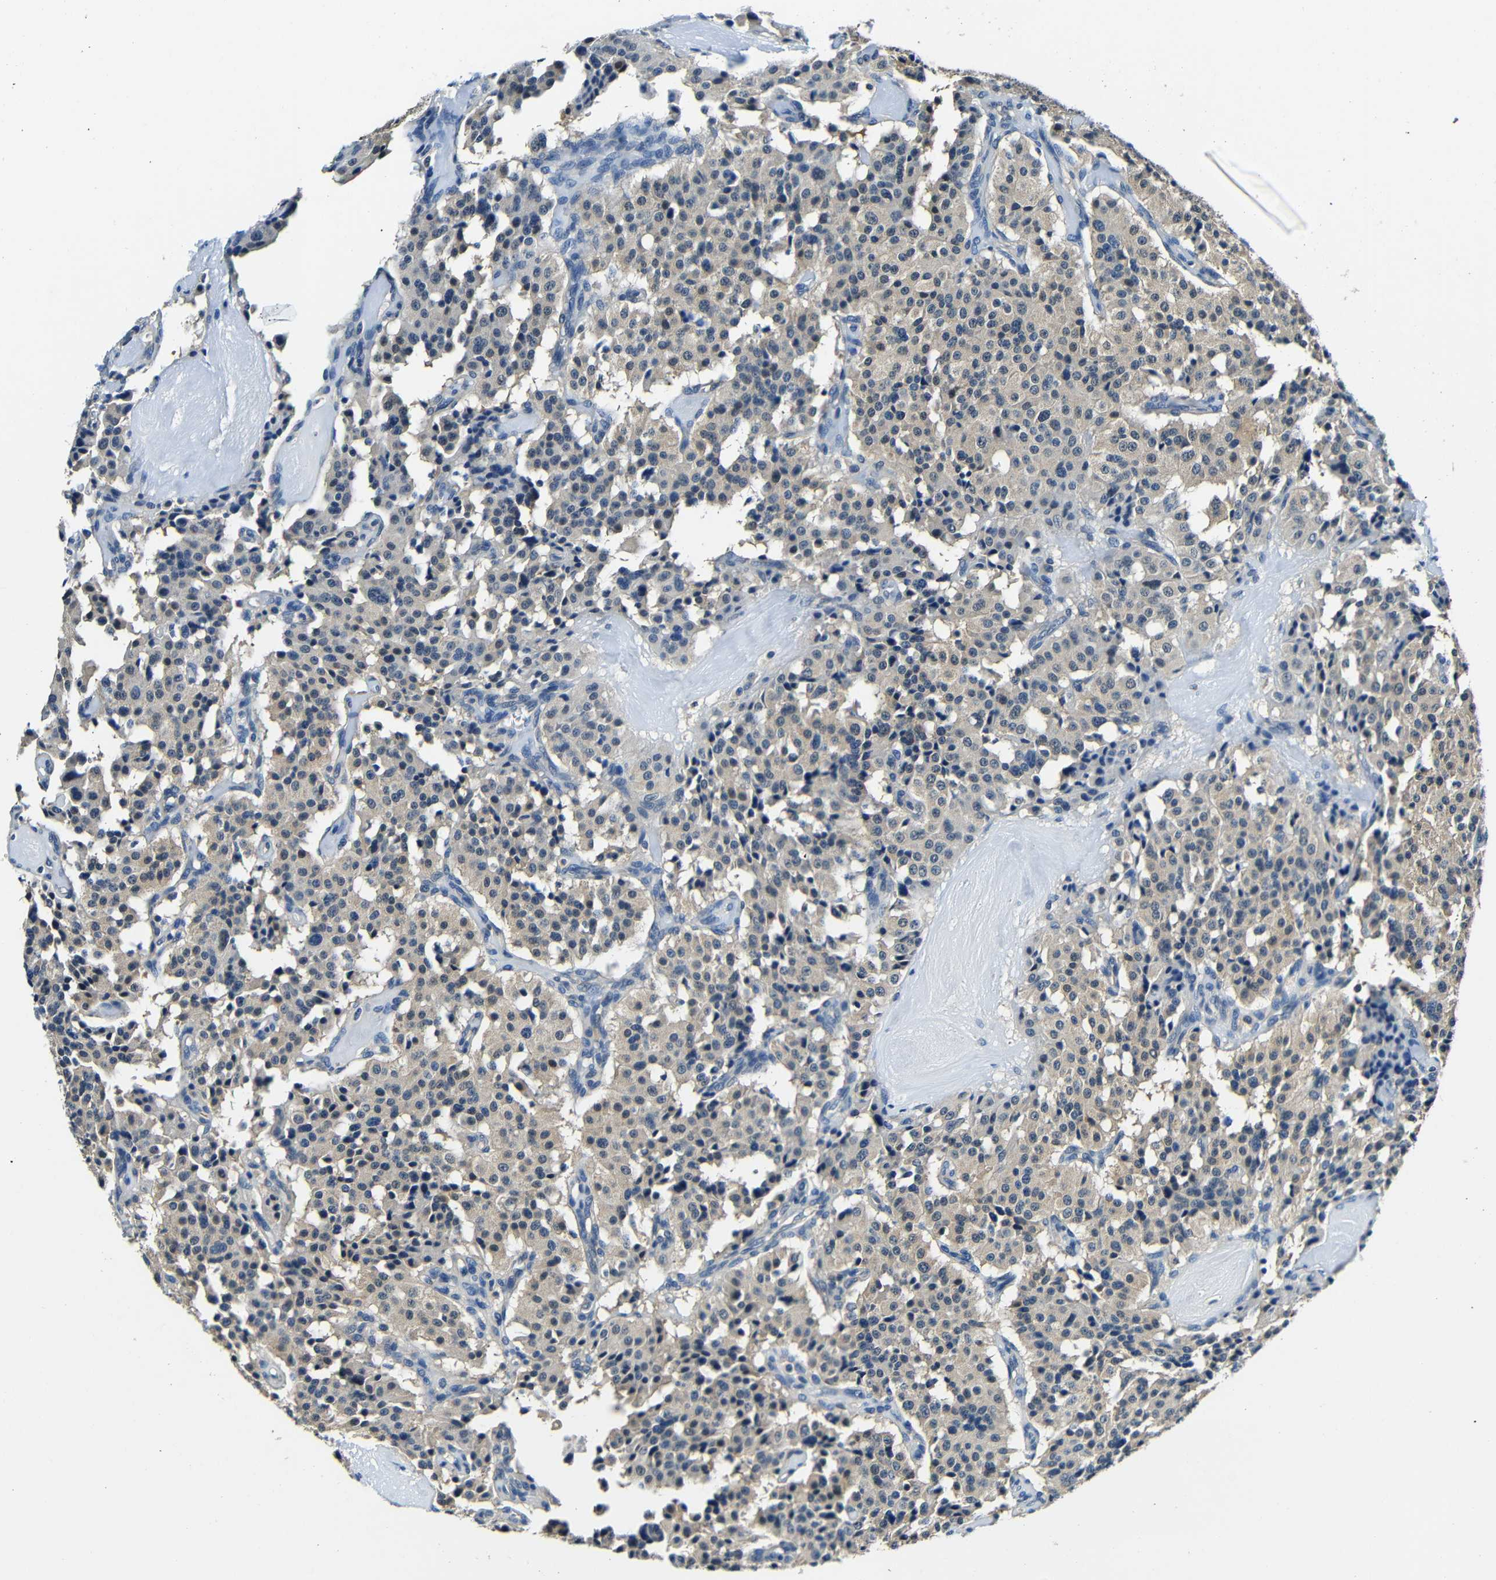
{"staining": {"intensity": "weak", "quantity": ">75%", "location": "cytoplasmic/membranous"}, "tissue": "carcinoid", "cell_type": "Tumor cells", "image_type": "cancer", "snomed": [{"axis": "morphology", "description": "Carcinoid, malignant, NOS"}, {"axis": "topography", "description": "Lung"}], "caption": "Protein staining by IHC shows weak cytoplasmic/membranous expression in about >75% of tumor cells in carcinoid.", "gene": "ADAP1", "patient": {"sex": "male", "age": 30}}